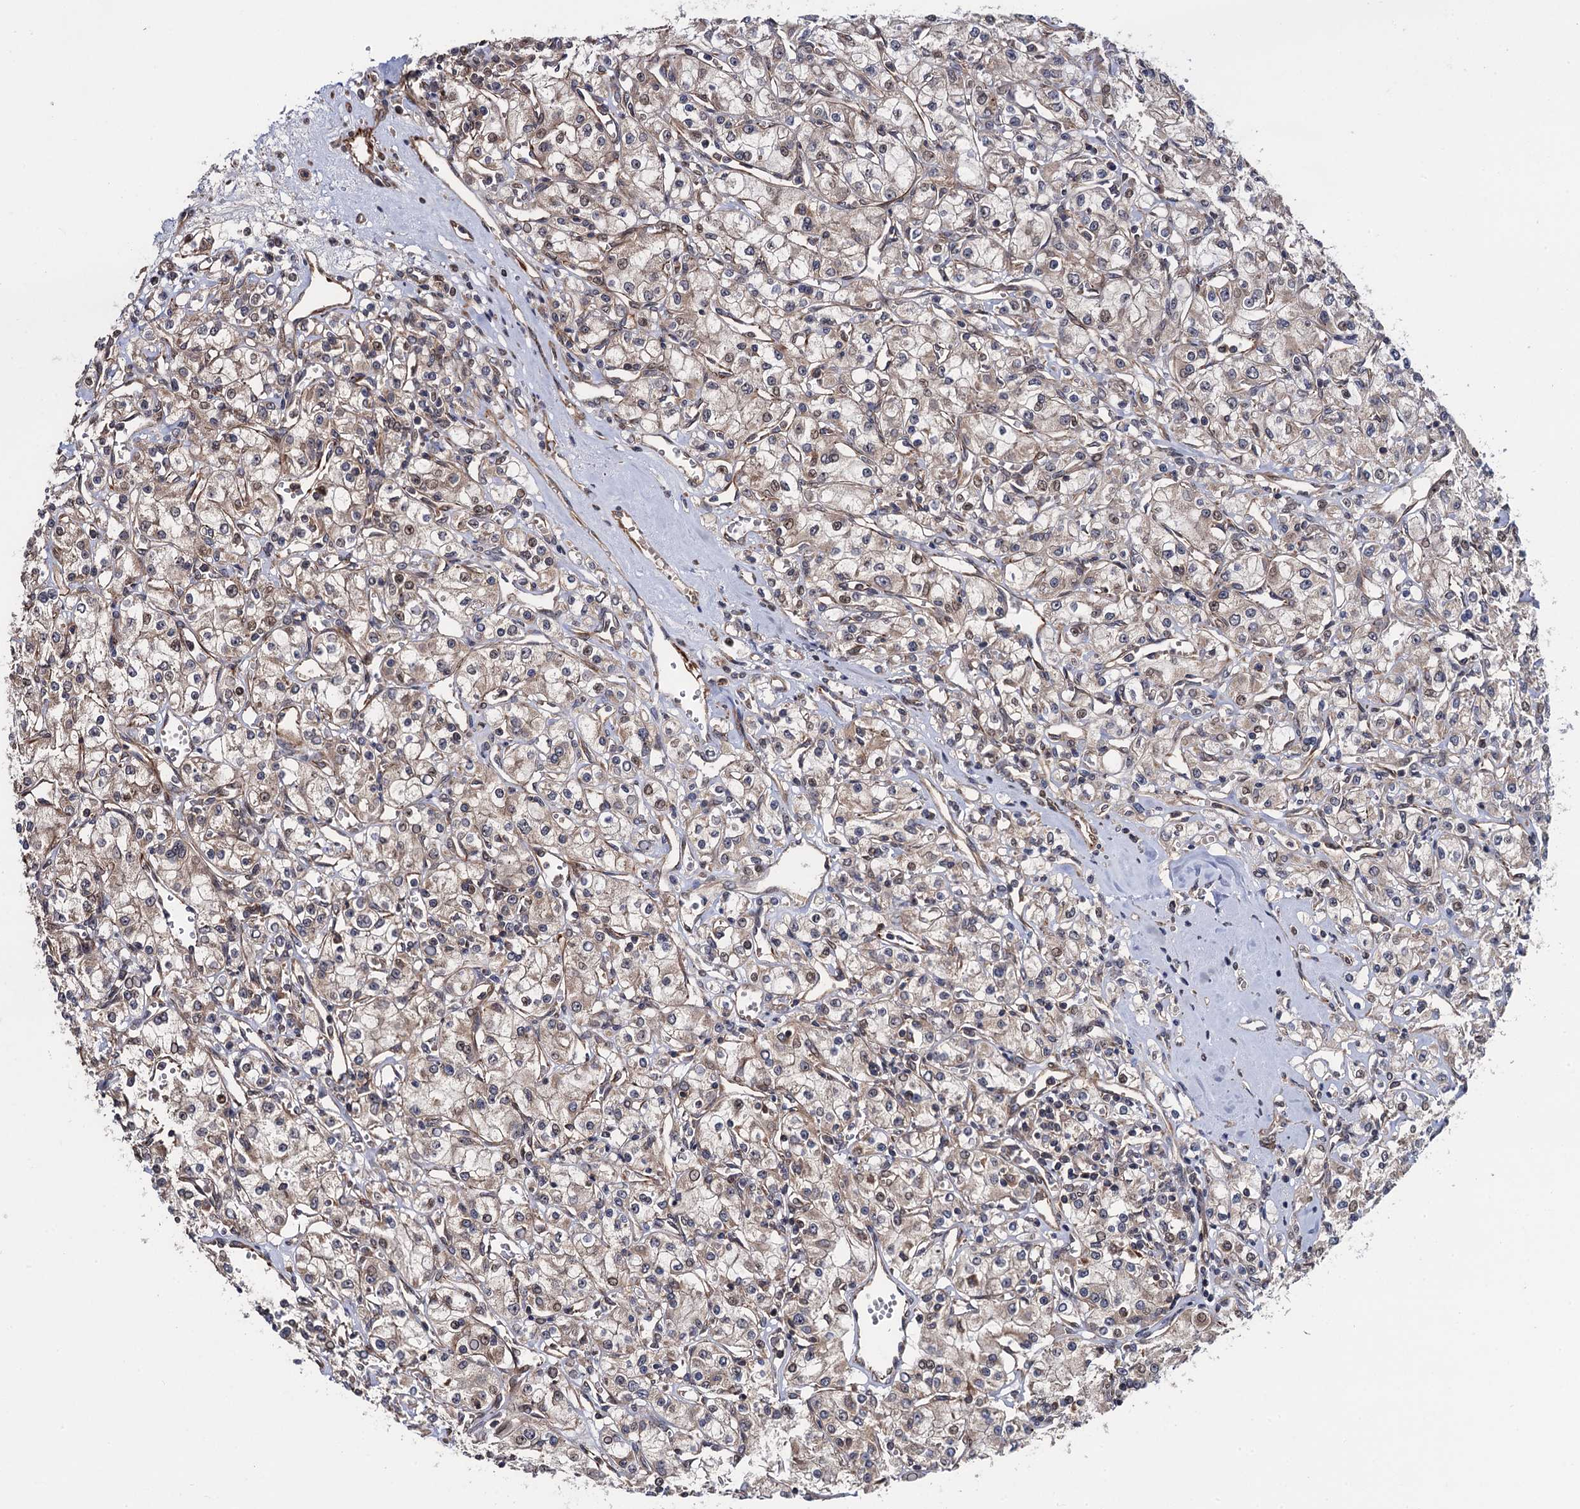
{"staining": {"intensity": "weak", "quantity": "25%-75%", "location": "cytoplasmic/membranous,nuclear"}, "tissue": "renal cancer", "cell_type": "Tumor cells", "image_type": "cancer", "snomed": [{"axis": "morphology", "description": "Adenocarcinoma, NOS"}, {"axis": "topography", "description": "Kidney"}], "caption": "Adenocarcinoma (renal) stained with a brown dye displays weak cytoplasmic/membranous and nuclear positive staining in about 25%-75% of tumor cells.", "gene": "FSIP1", "patient": {"sex": "female", "age": 59}}